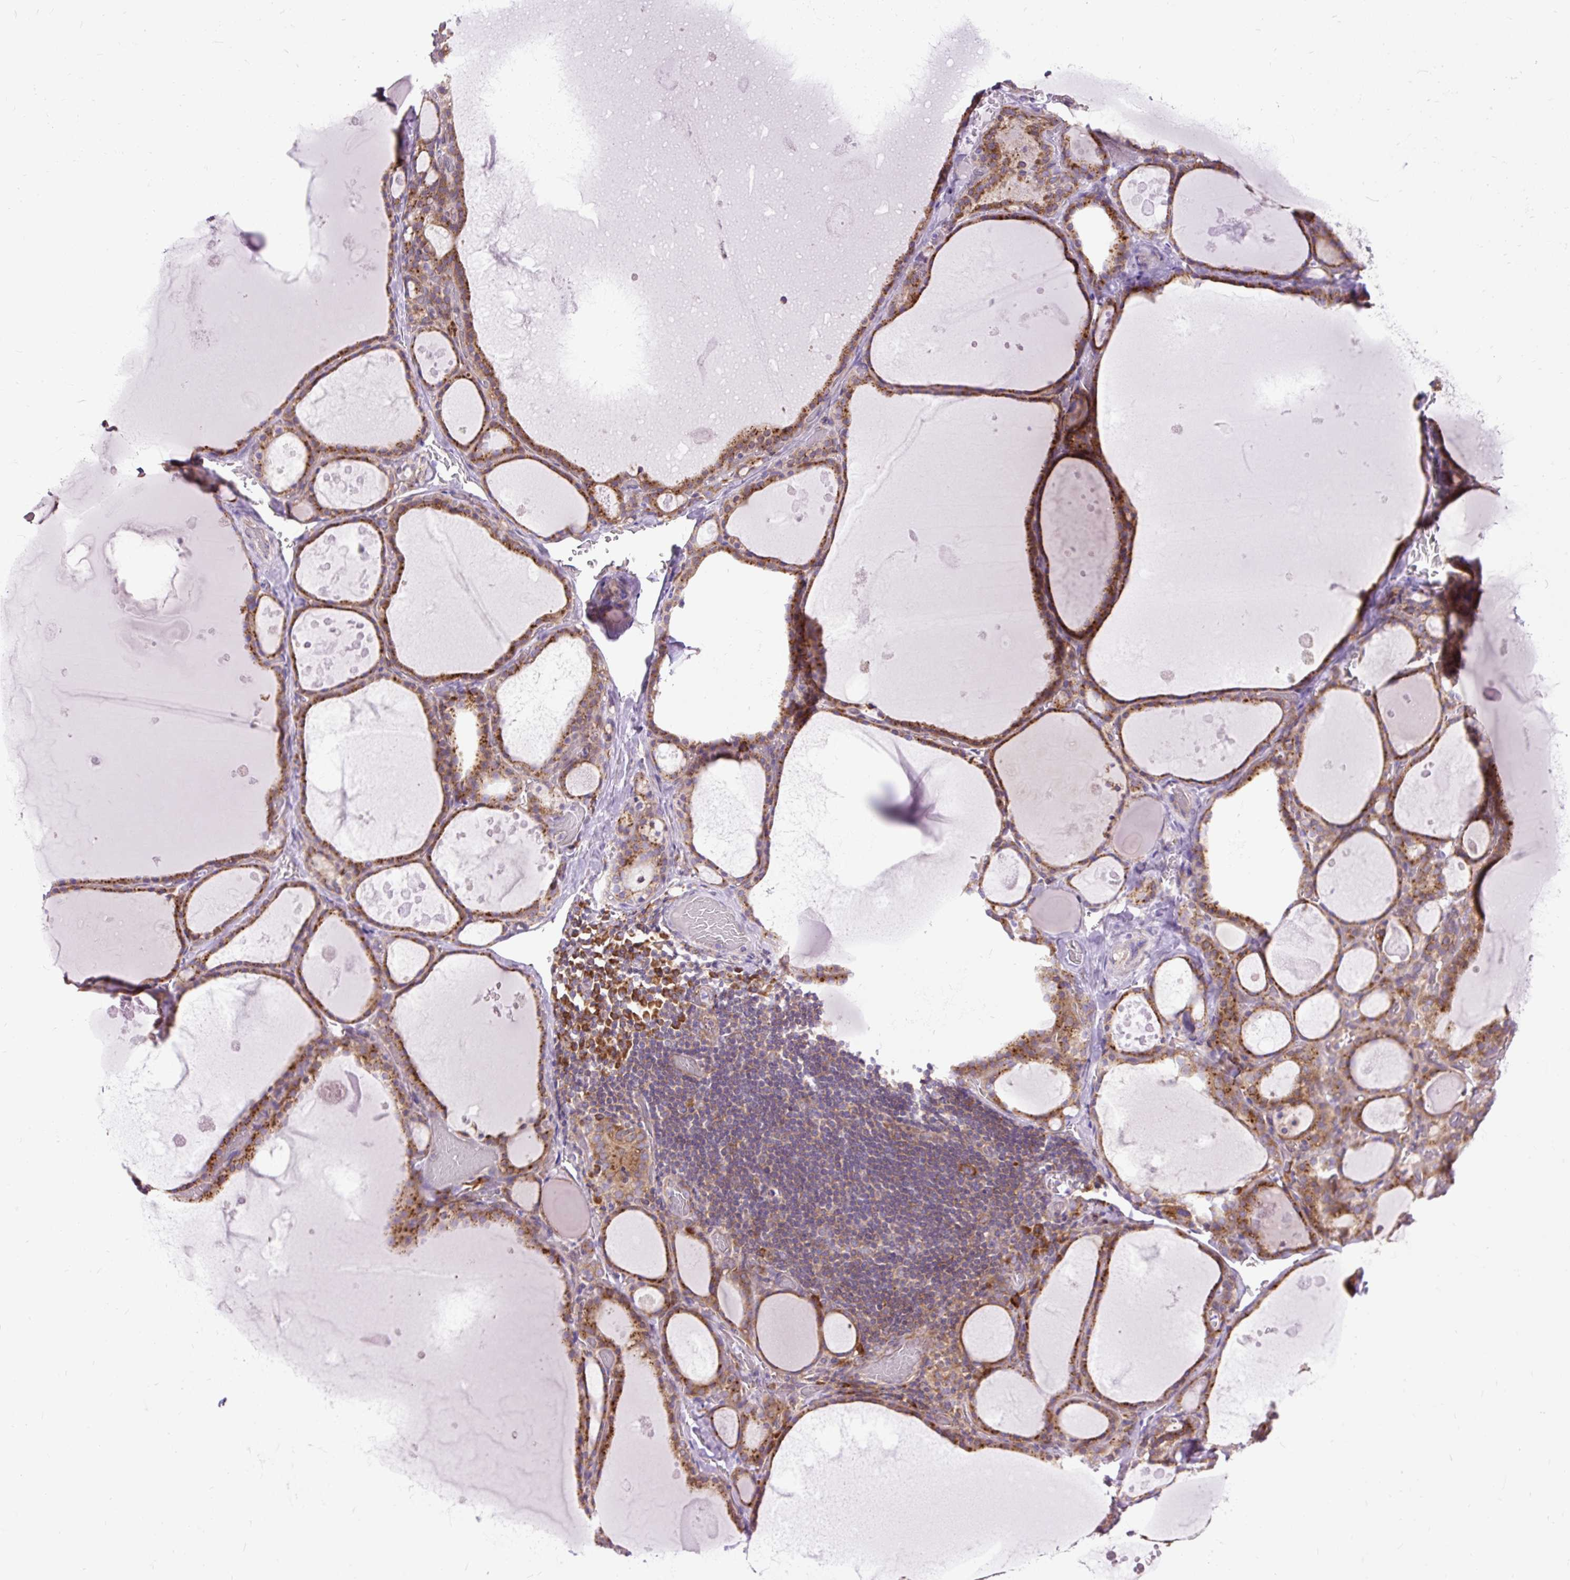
{"staining": {"intensity": "moderate", "quantity": ">75%", "location": "cytoplasmic/membranous"}, "tissue": "thyroid gland", "cell_type": "Glandular cells", "image_type": "normal", "snomed": [{"axis": "morphology", "description": "Normal tissue, NOS"}, {"axis": "topography", "description": "Thyroid gland"}], "caption": "Thyroid gland stained with DAB immunohistochemistry demonstrates medium levels of moderate cytoplasmic/membranous positivity in approximately >75% of glandular cells. (IHC, brightfield microscopy, high magnification).", "gene": "RPS5", "patient": {"sex": "male", "age": 56}}